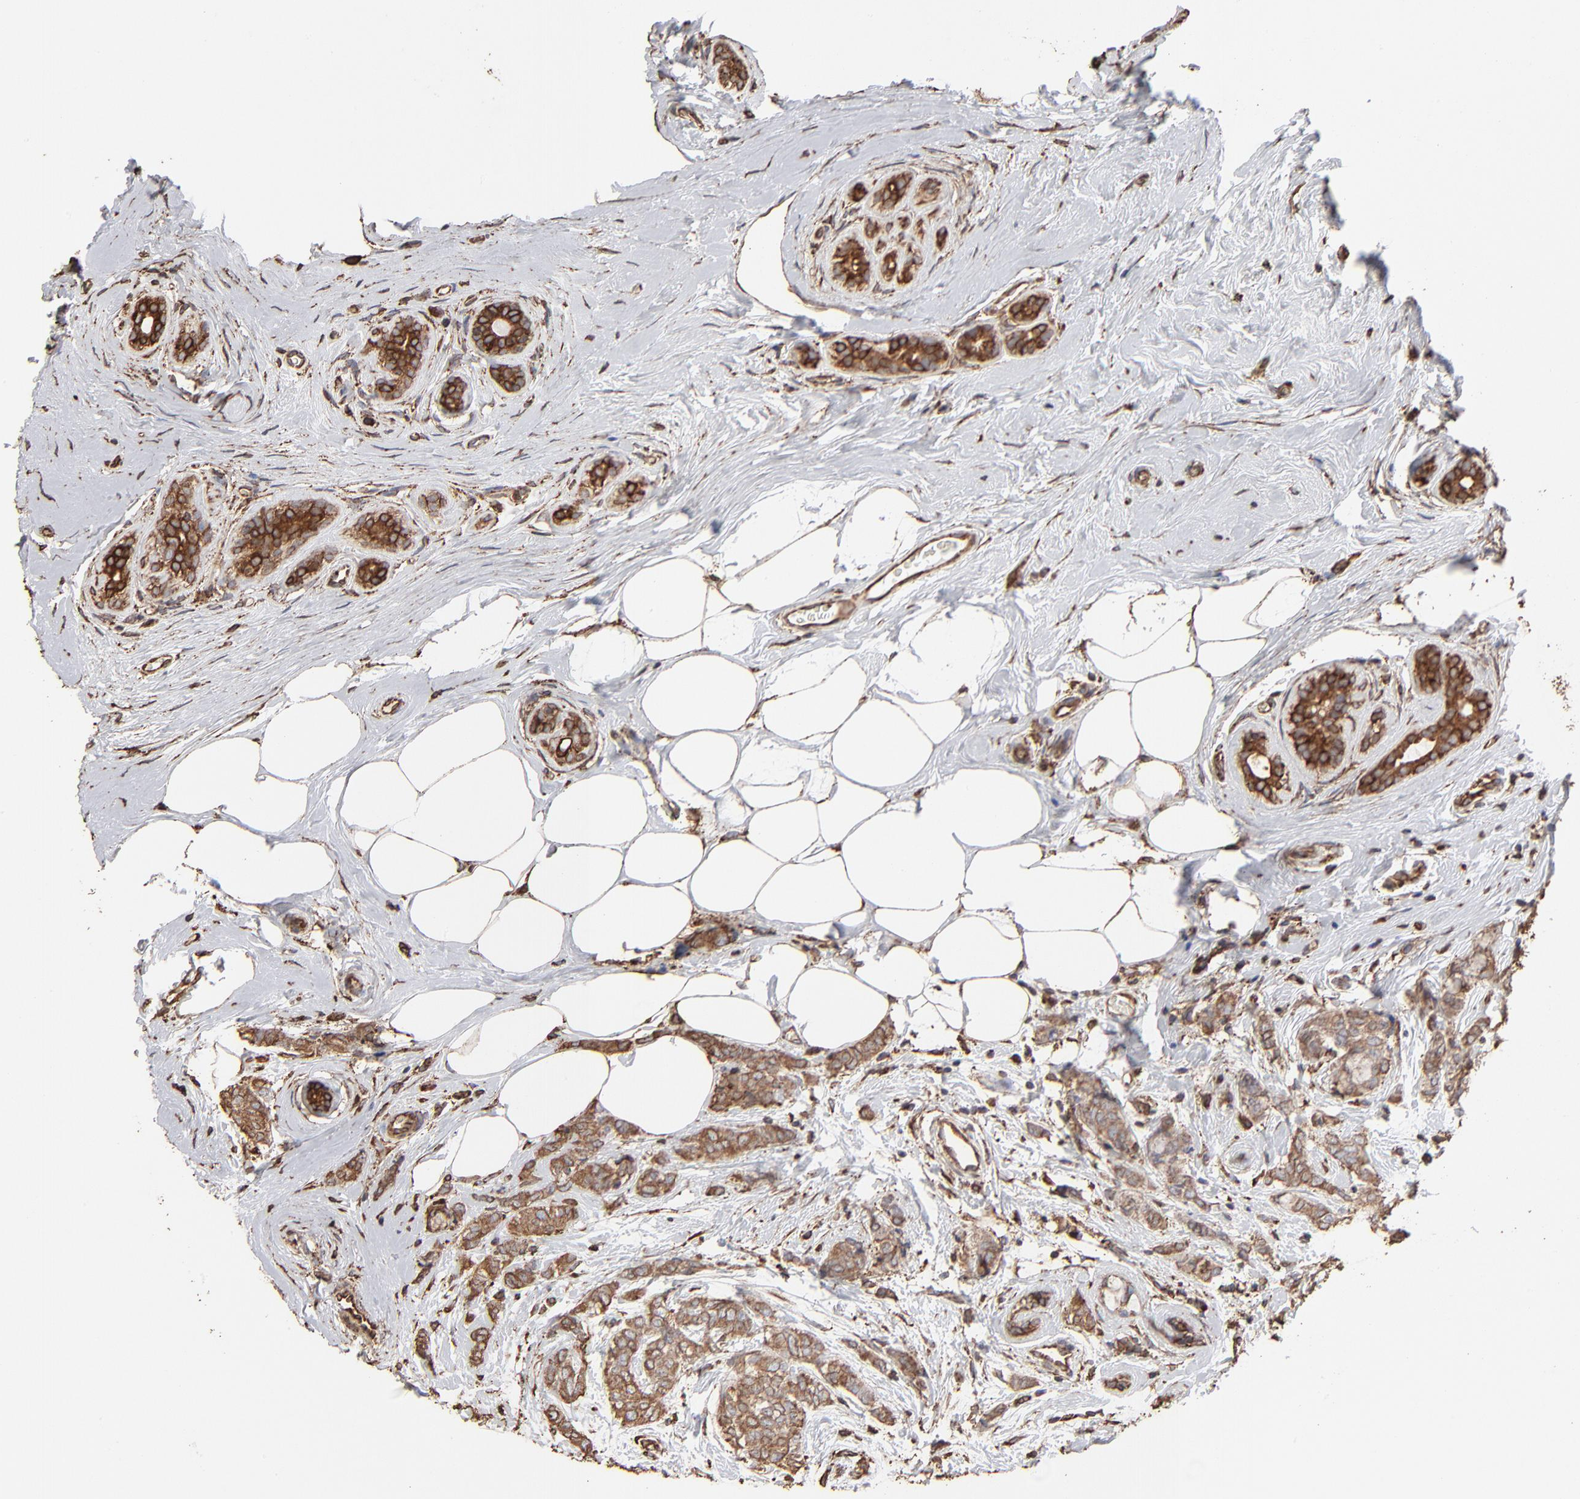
{"staining": {"intensity": "weak", "quantity": ">75%", "location": "cytoplasmic/membranous"}, "tissue": "breast cancer", "cell_type": "Tumor cells", "image_type": "cancer", "snomed": [{"axis": "morphology", "description": "Lobular carcinoma"}, {"axis": "topography", "description": "Breast"}], "caption": "A micrograph of human breast cancer (lobular carcinoma) stained for a protein shows weak cytoplasmic/membranous brown staining in tumor cells. (DAB = brown stain, brightfield microscopy at high magnification).", "gene": "PDIA3", "patient": {"sex": "female", "age": 60}}